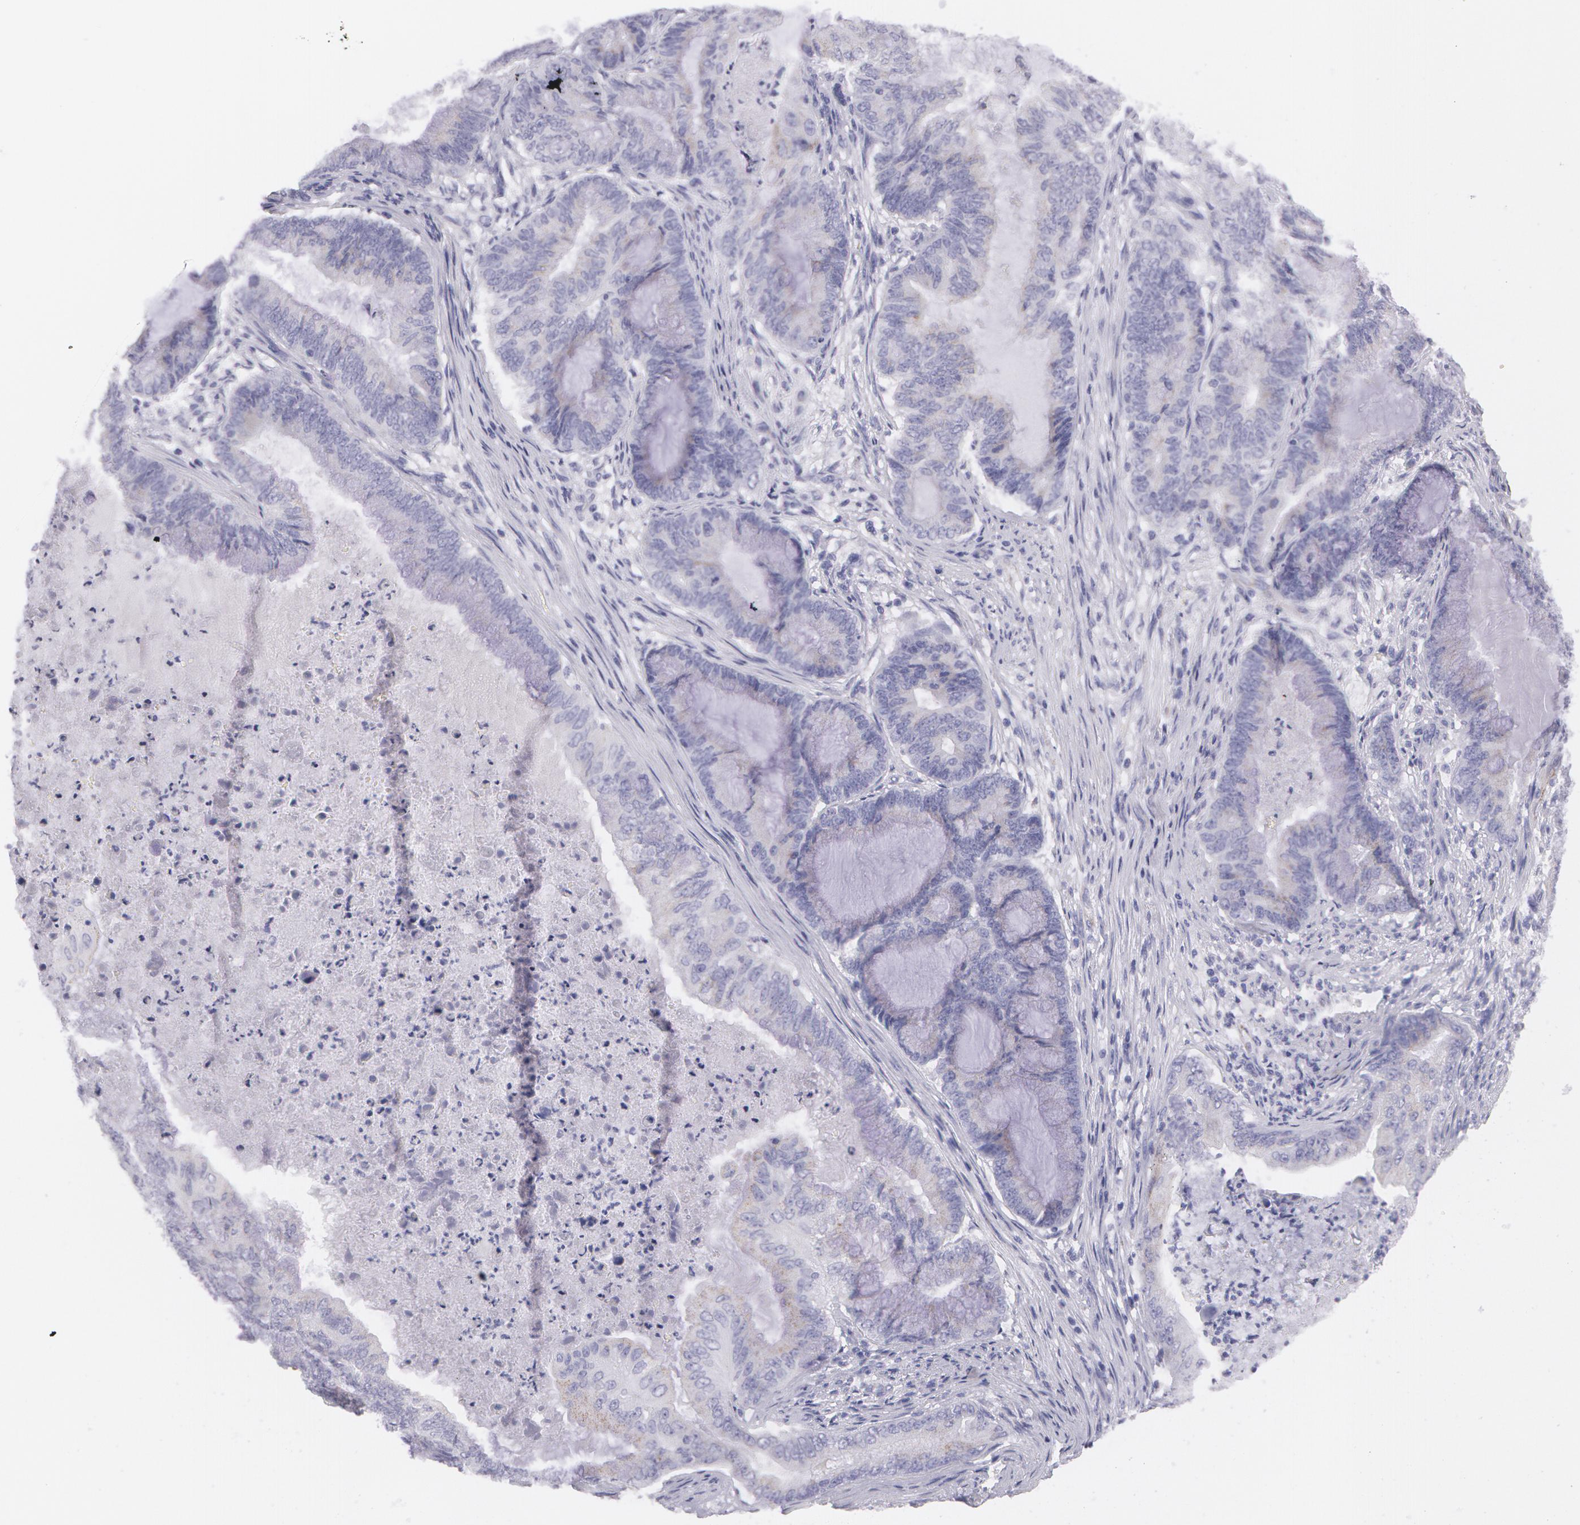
{"staining": {"intensity": "negative", "quantity": "none", "location": "none"}, "tissue": "endometrial cancer", "cell_type": "Tumor cells", "image_type": "cancer", "snomed": [{"axis": "morphology", "description": "Adenocarcinoma, NOS"}, {"axis": "topography", "description": "Endometrium"}], "caption": "Human endometrial adenocarcinoma stained for a protein using immunohistochemistry demonstrates no staining in tumor cells.", "gene": "AMACR", "patient": {"sex": "female", "age": 63}}